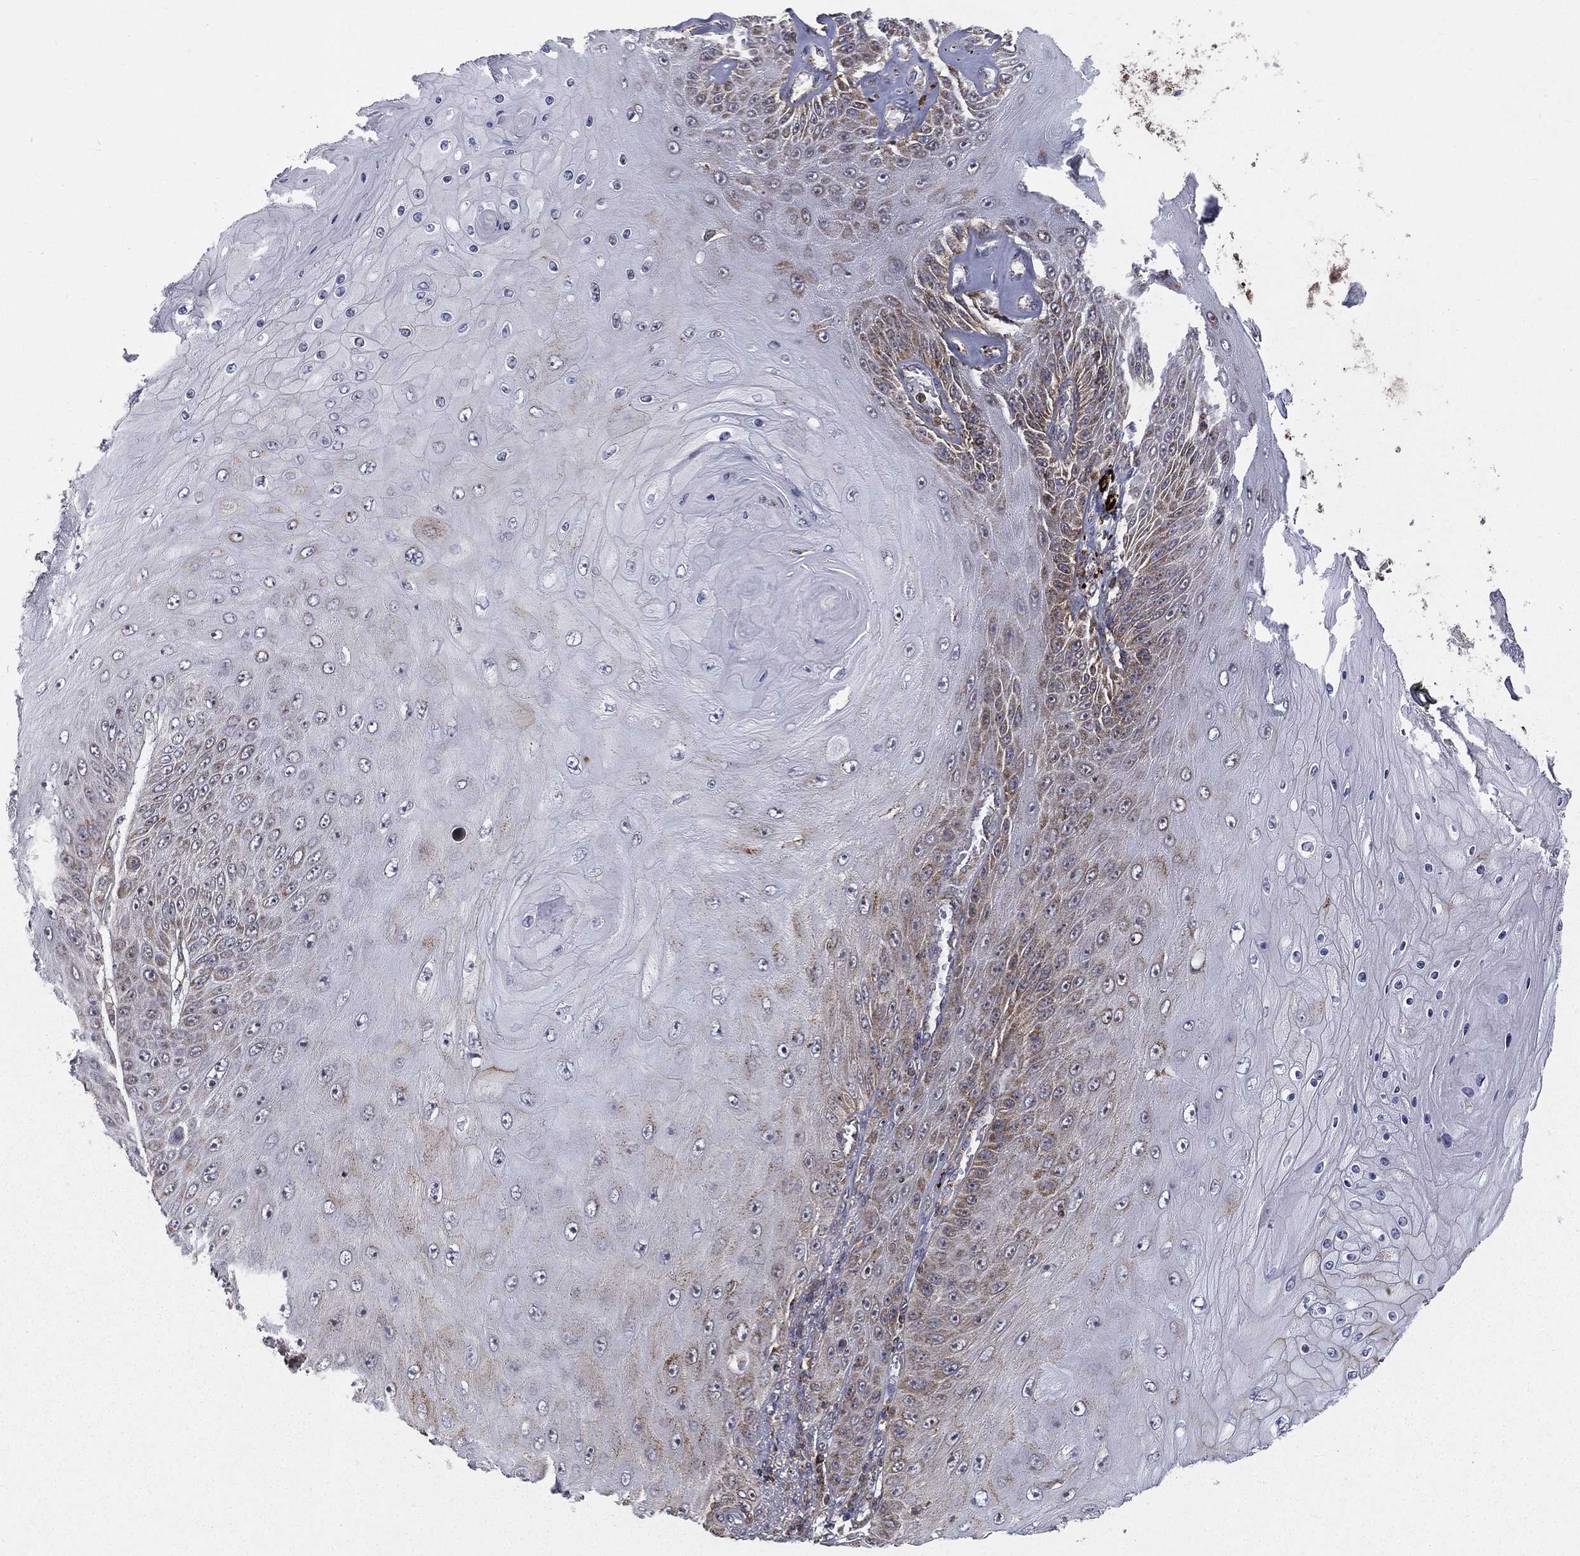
{"staining": {"intensity": "strong", "quantity": "<25%", "location": "cytoplasmic/membranous"}, "tissue": "skin cancer", "cell_type": "Tumor cells", "image_type": "cancer", "snomed": [{"axis": "morphology", "description": "Squamous cell carcinoma, NOS"}, {"axis": "topography", "description": "Skin"}], "caption": "Skin cancer stained for a protein (brown) exhibits strong cytoplasmic/membranous positive positivity in about <25% of tumor cells.", "gene": "RIN3", "patient": {"sex": "male", "age": 62}}